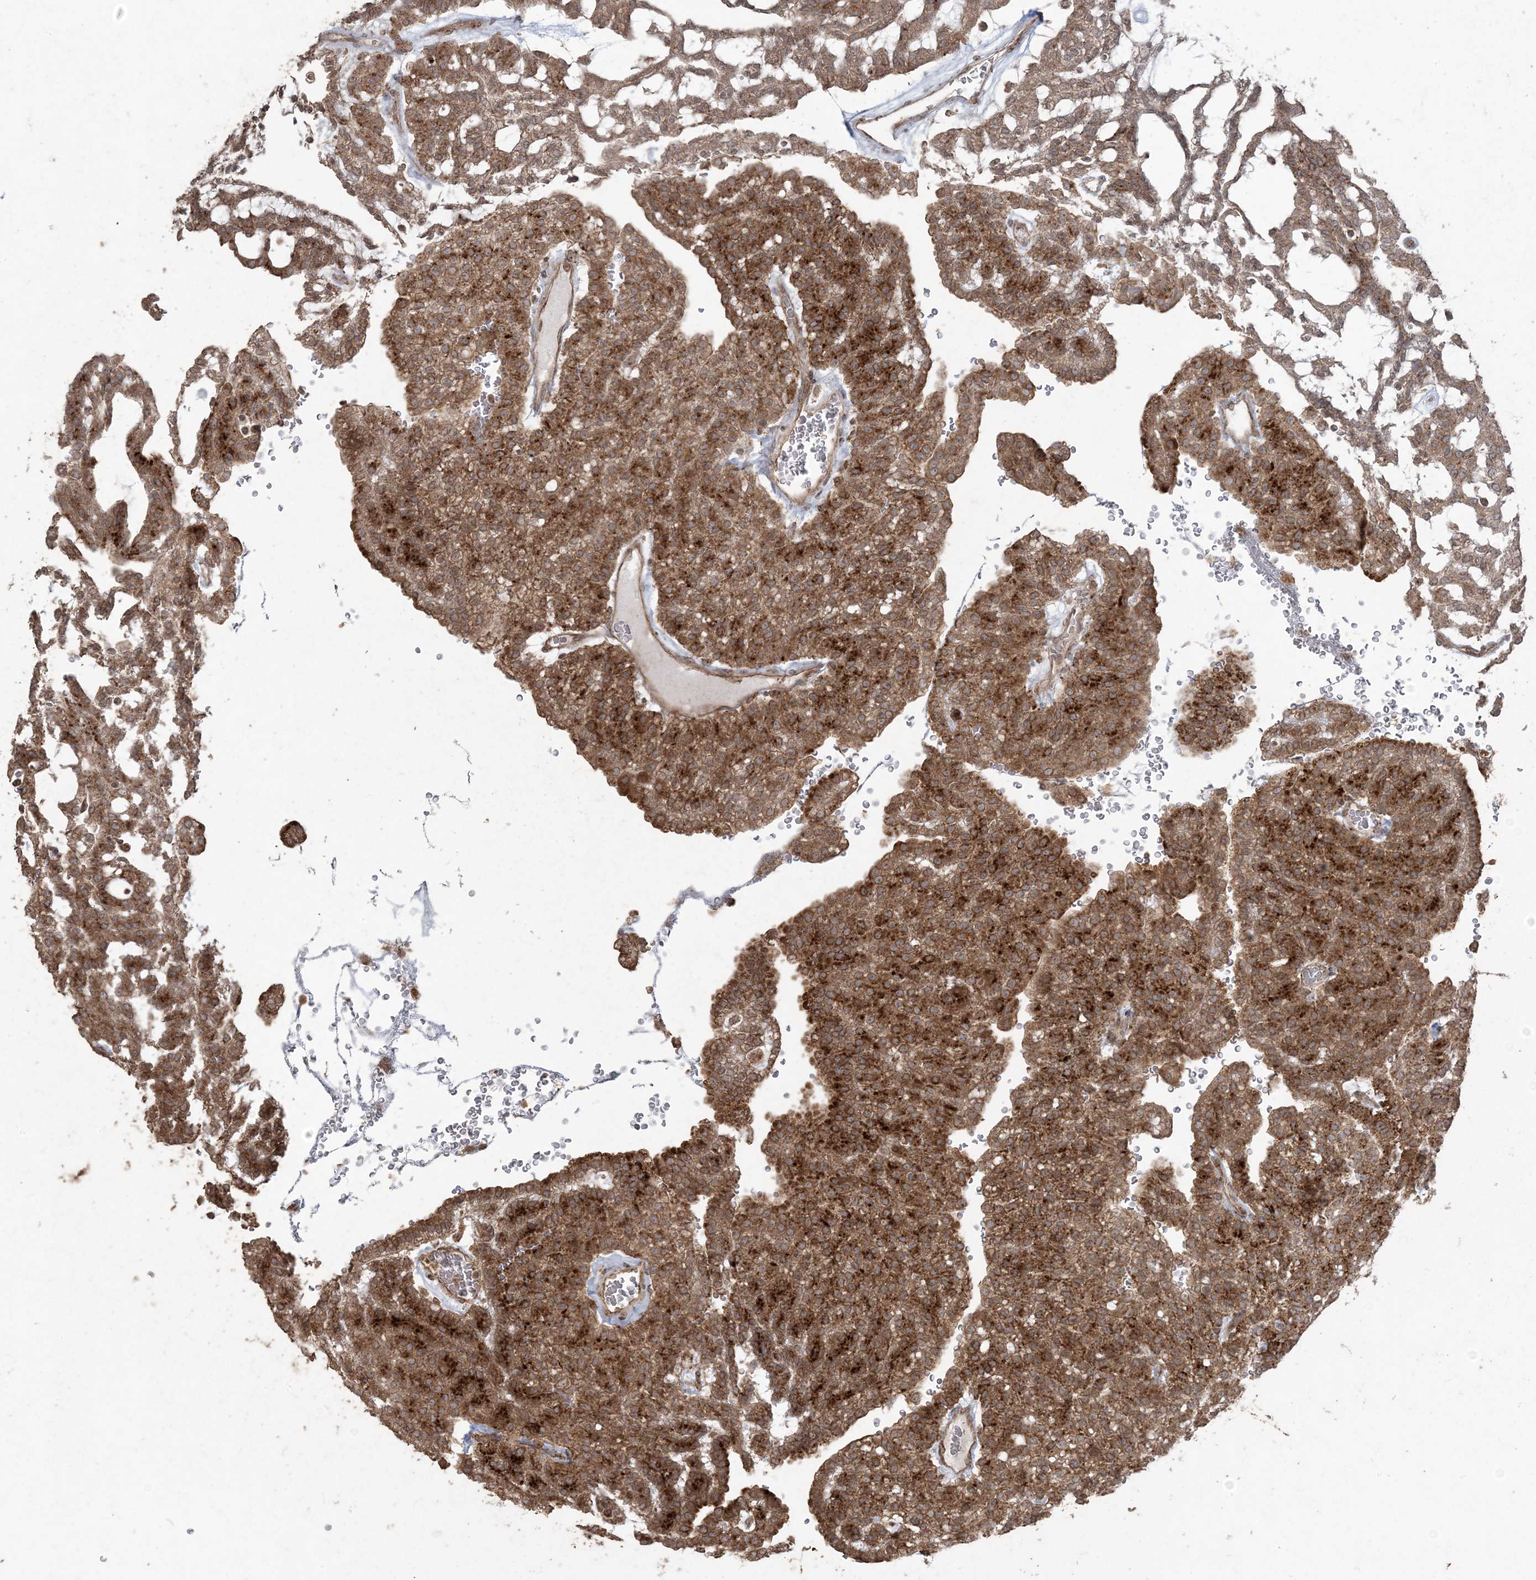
{"staining": {"intensity": "strong", "quantity": ">75%", "location": "cytoplasmic/membranous"}, "tissue": "renal cancer", "cell_type": "Tumor cells", "image_type": "cancer", "snomed": [{"axis": "morphology", "description": "Adenocarcinoma, NOS"}, {"axis": "topography", "description": "Kidney"}], "caption": "Strong cytoplasmic/membranous expression is appreciated in approximately >75% of tumor cells in renal cancer.", "gene": "DDX19B", "patient": {"sex": "male", "age": 63}}